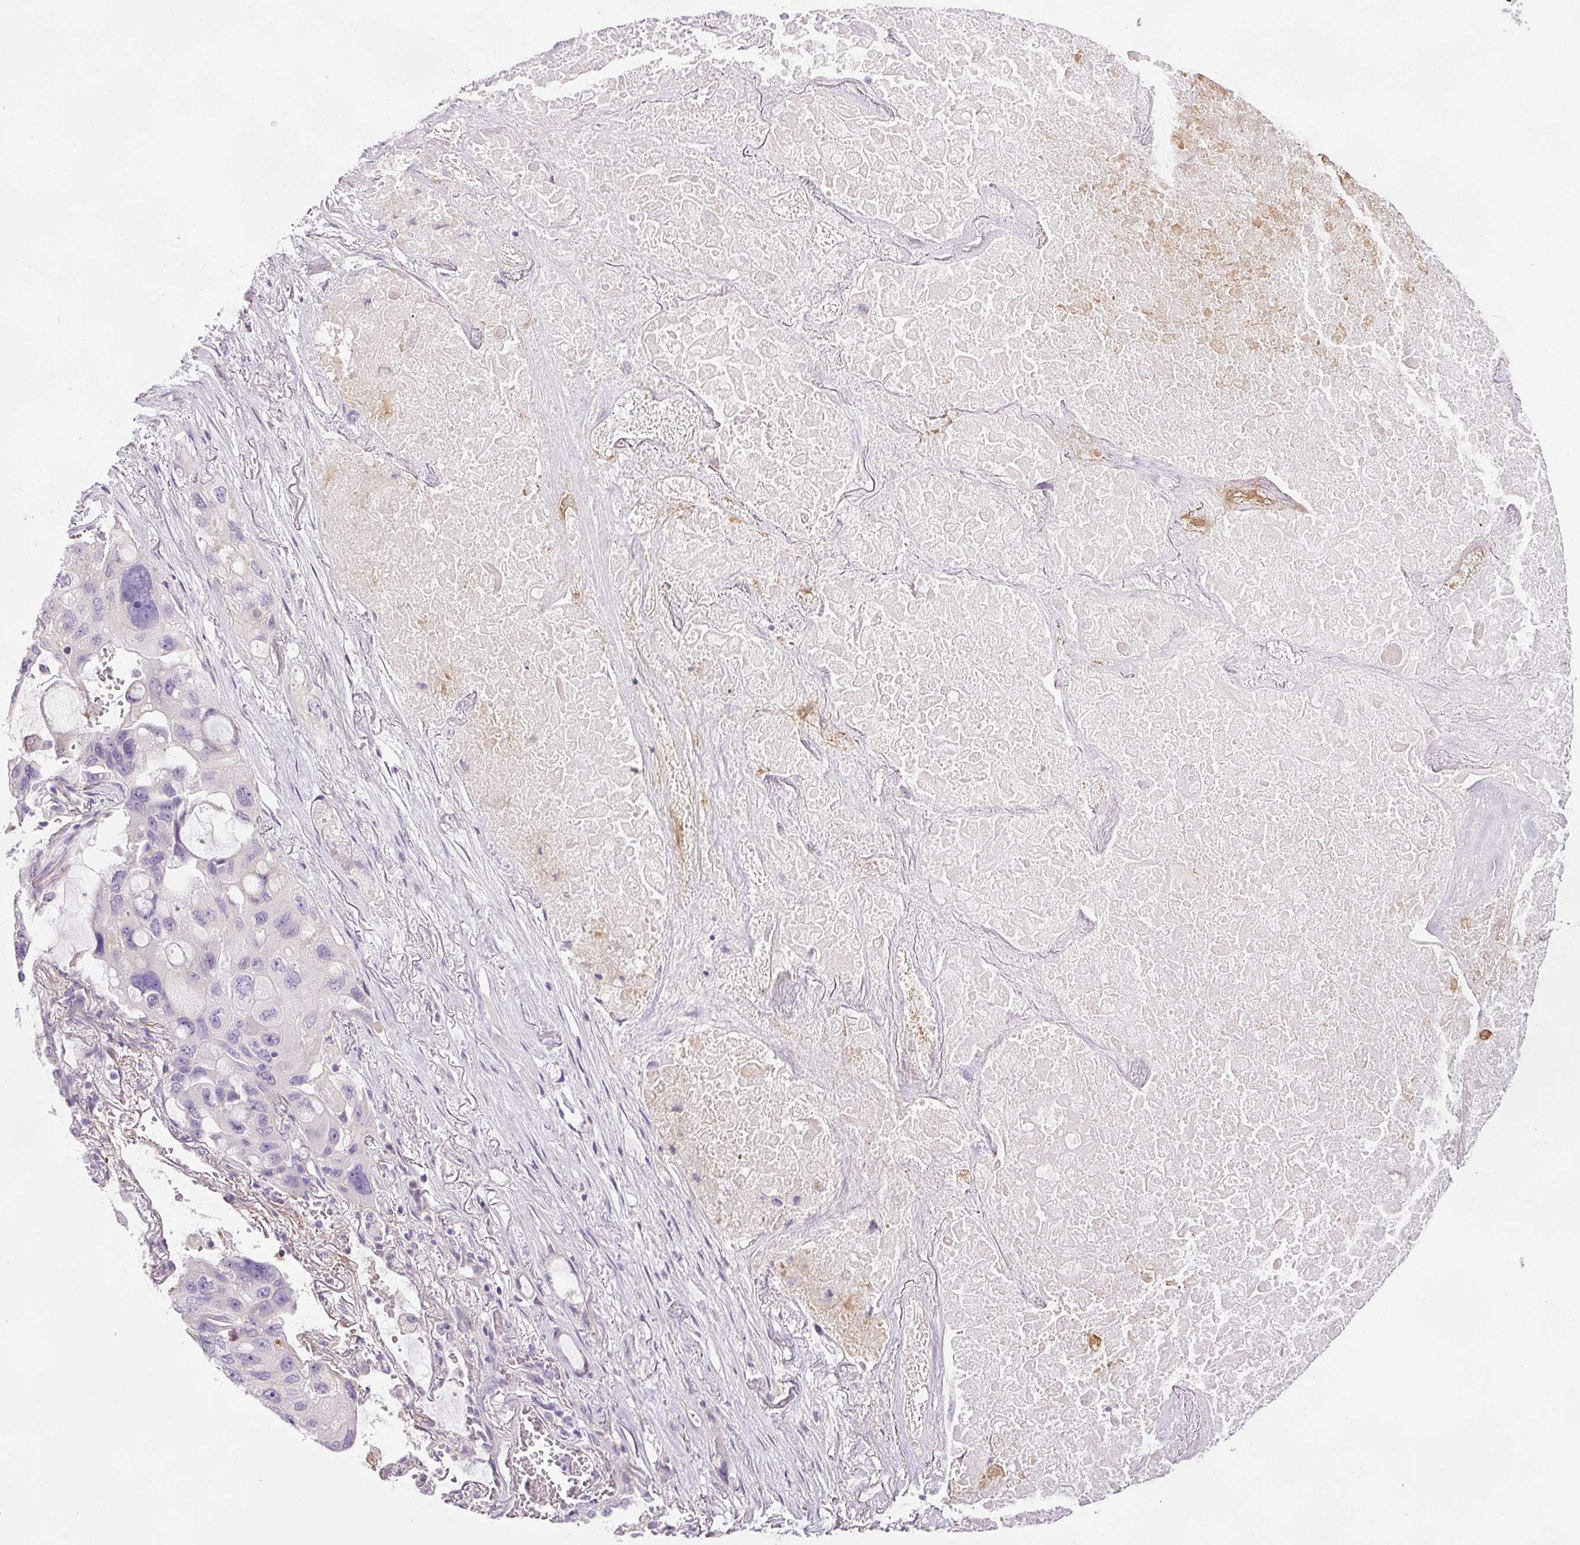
{"staining": {"intensity": "negative", "quantity": "none", "location": "none"}, "tissue": "lung cancer", "cell_type": "Tumor cells", "image_type": "cancer", "snomed": [{"axis": "morphology", "description": "Squamous cell carcinoma, NOS"}, {"axis": "topography", "description": "Lung"}], "caption": "The immunohistochemistry (IHC) photomicrograph has no significant staining in tumor cells of squamous cell carcinoma (lung) tissue.", "gene": "KPNA5", "patient": {"sex": "female", "age": 73}}